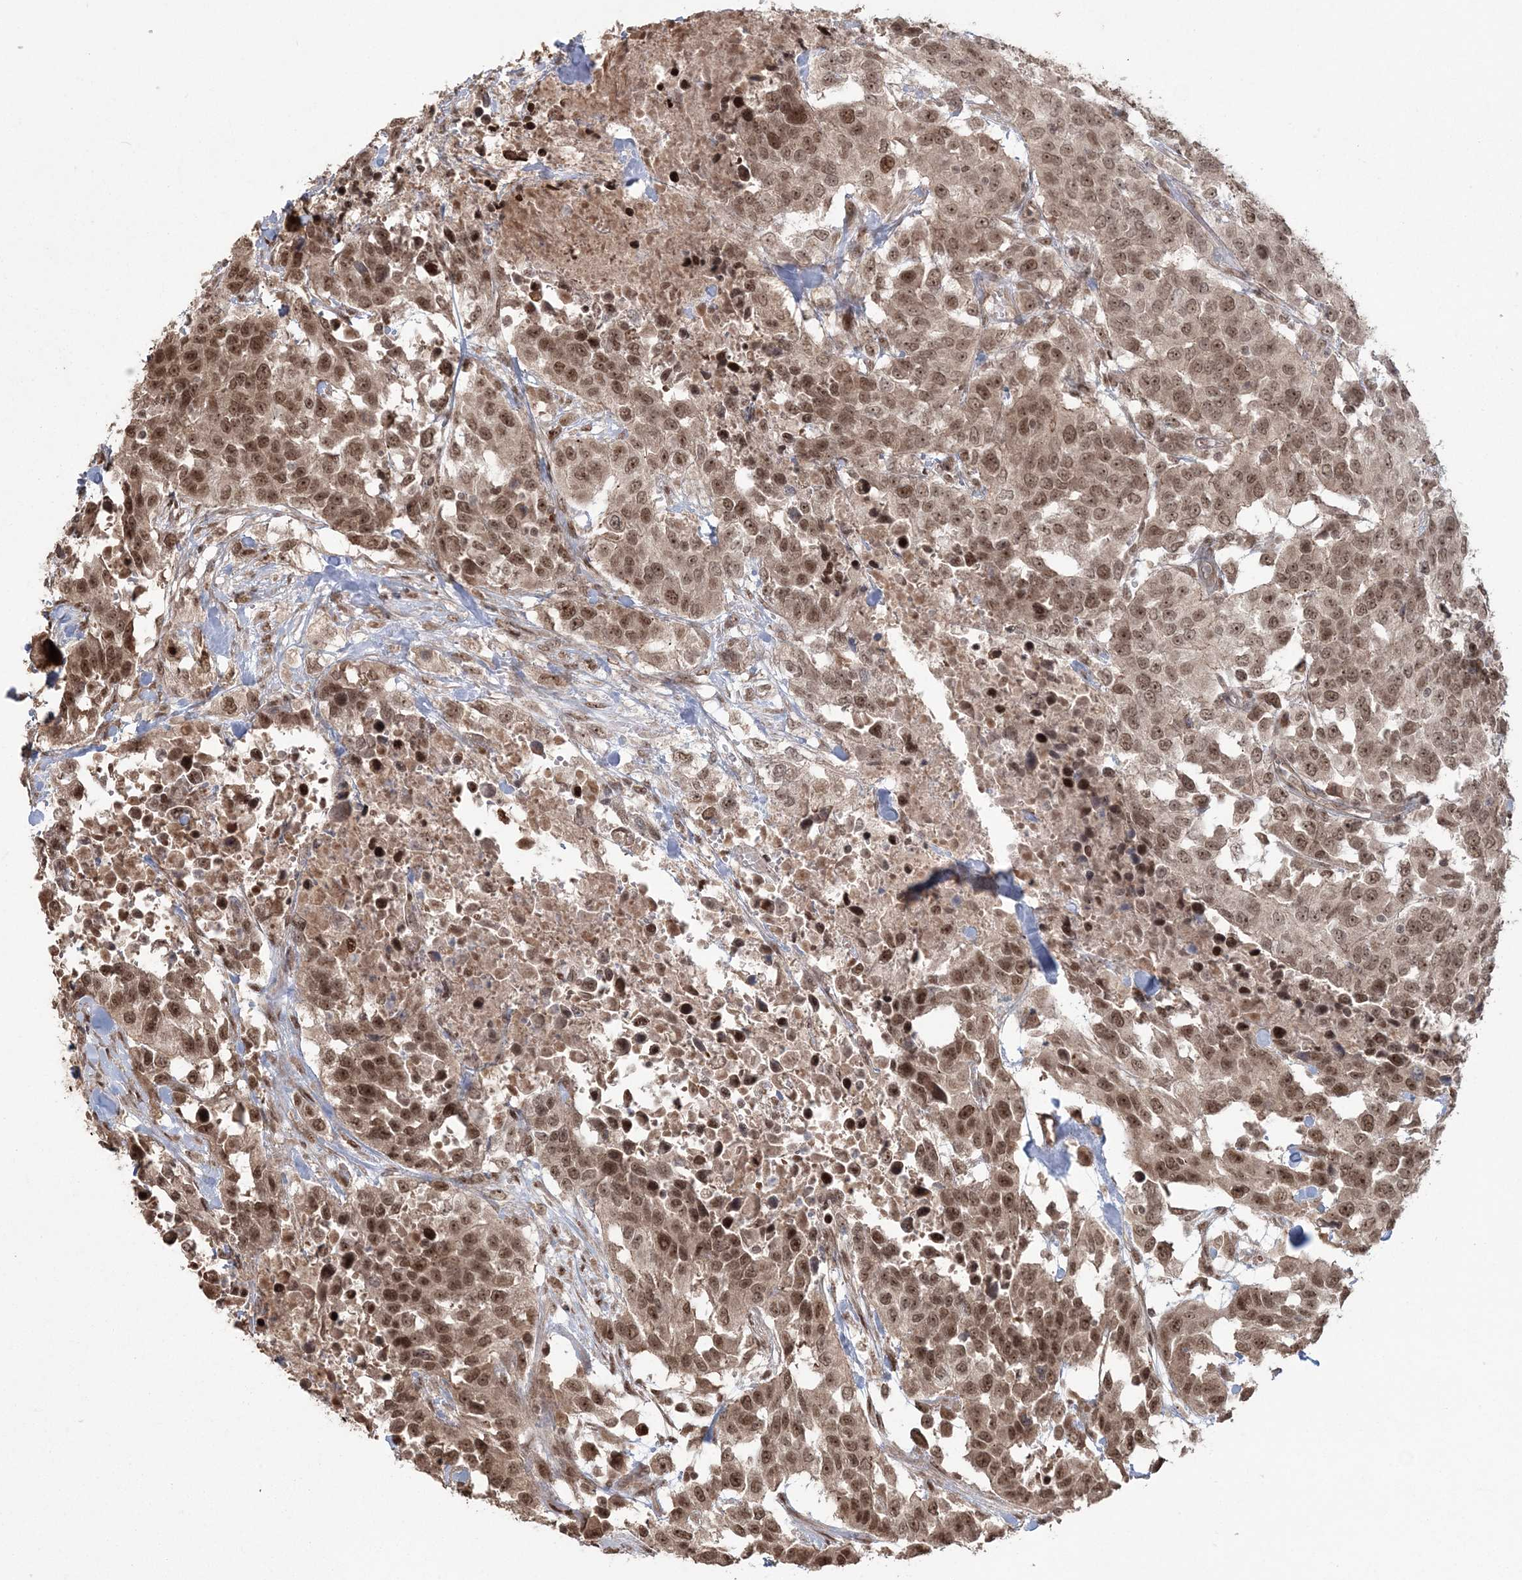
{"staining": {"intensity": "moderate", "quantity": ">75%", "location": "cytoplasmic/membranous,nuclear"}, "tissue": "urothelial cancer", "cell_type": "Tumor cells", "image_type": "cancer", "snomed": [{"axis": "morphology", "description": "Urothelial carcinoma, High grade"}, {"axis": "topography", "description": "Urinary bladder"}], "caption": "A high-resolution photomicrograph shows IHC staining of urothelial carcinoma (high-grade), which demonstrates moderate cytoplasmic/membranous and nuclear positivity in approximately >75% of tumor cells.", "gene": "EPB41L4A", "patient": {"sex": "female", "age": 80}}